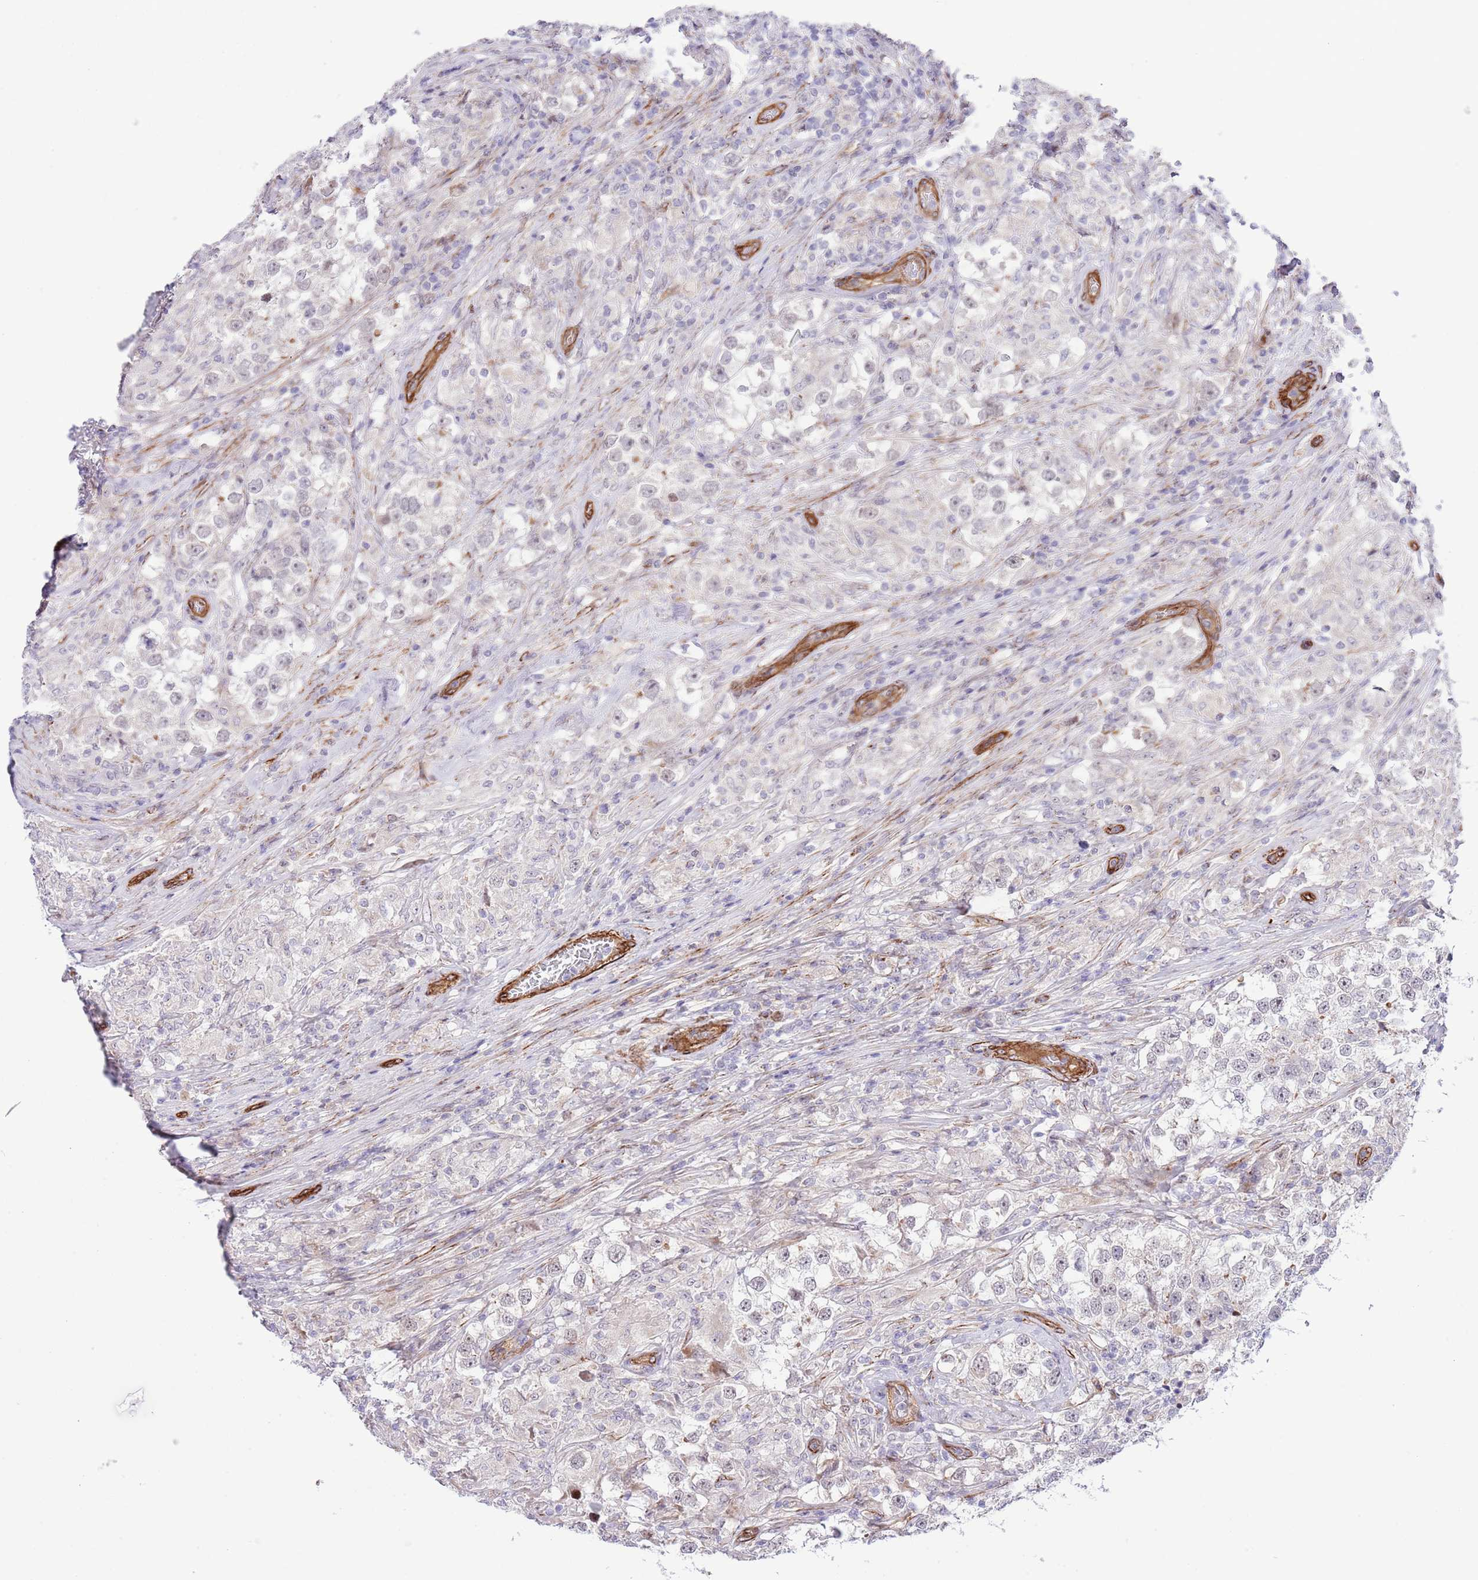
{"staining": {"intensity": "negative", "quantity": "none", "location": "none"}, "tissue": "testis cancer", "cell_type": "Tumor cells", "image_type": "cancer", "snomed": [{"axis": "morphology", "description": "Seminoma, NOS"}, {"axis": "topography", "description": "Testis"}], "caption": "A photomicrograph of testis cancer stained for a protein displays no brown staining in tumor cells.", "gene": "NEK3", "patient": {"sex": "male", "age": 46}}